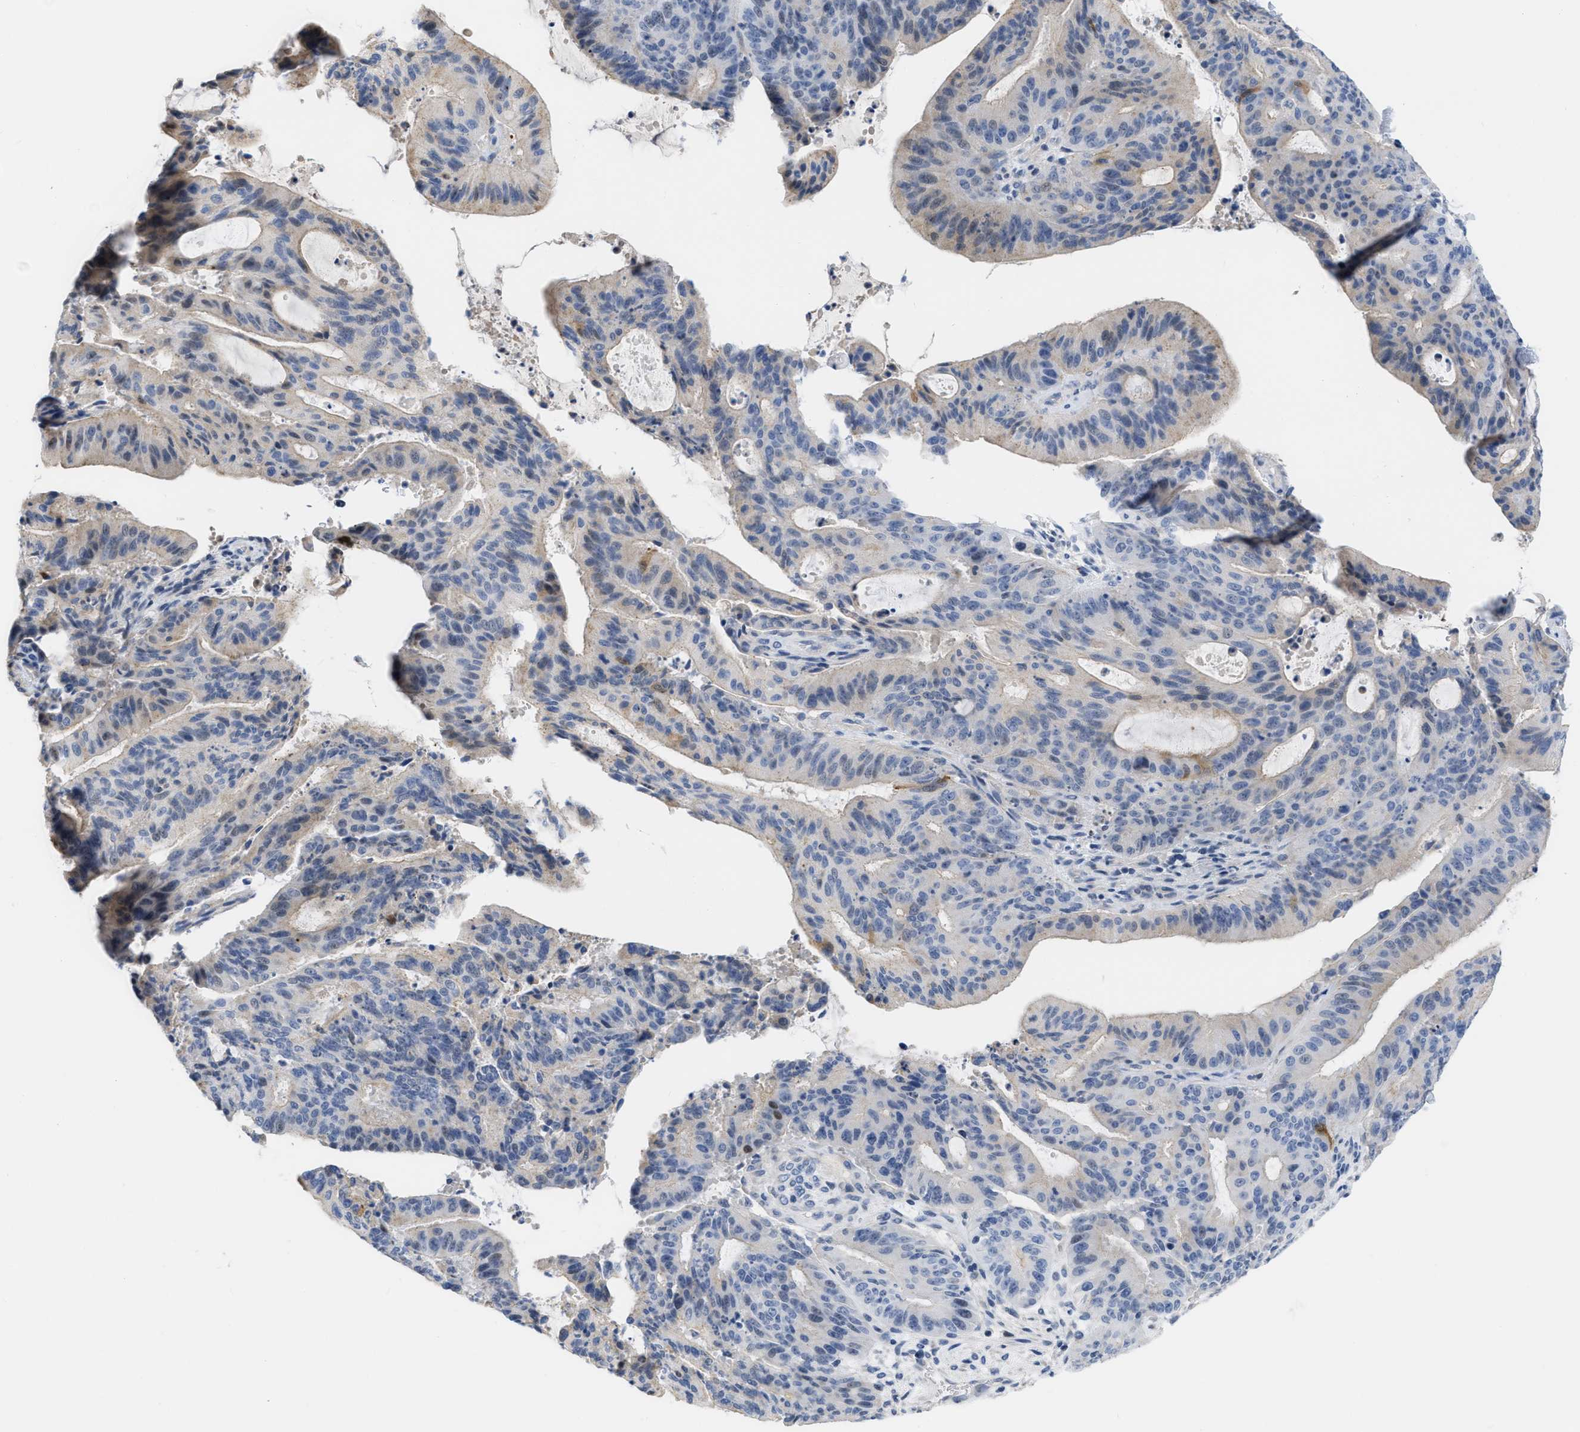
{"staining": {"intensity": "weak", "quantity": "<25%", "location": "cytoplasmic/membranous"}, "tissue": "liver cancer", "cell_type": "Tumor cells", "image_type": "cancer", "snomed": [{"axis": "morphology", "description": "Normal tissue, NOS"}, {"axis": "morphology", "description": "Cholangiocarcinoma"}, {"axis": "topography", "description": "Liver"}, {"axis": "topography", "description": "Peripheral nerve tissue"}], "caption": "Immunohistochemistry of liver cancer (cholangiocarcinoma) reveals no expression in tumor cells.", "gene": "CRYM", "patient": {"sex": "female", "age": 73}}